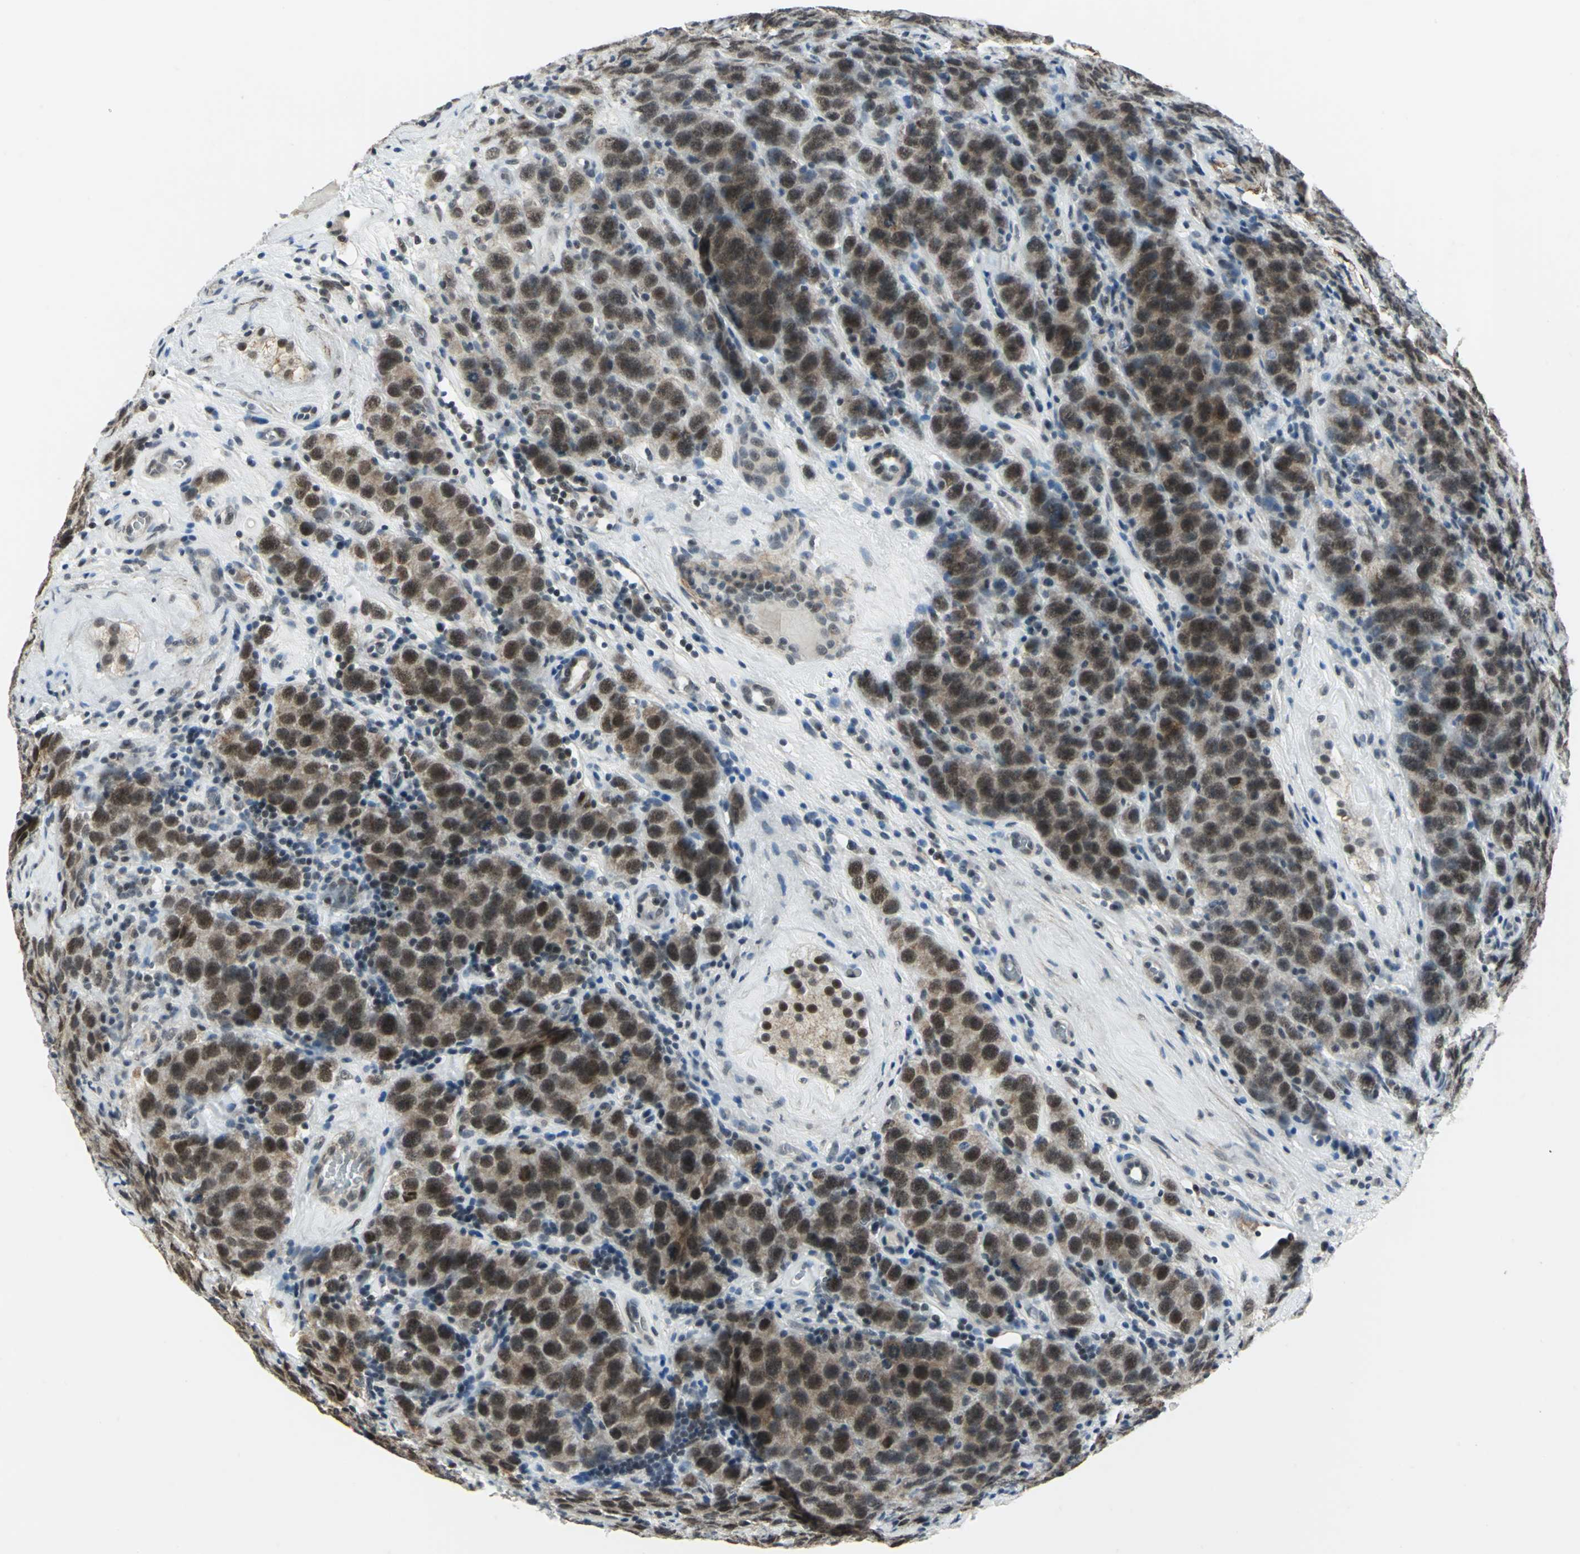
{"staining": {"intensity": "moderate", "quantity": ">75%", "location": "cytoplasmic/membranous,nuclear"}, "tissue": "testis cancer", "cell_type": "Tumor cells", "image_type": "cancer", "snomed": [{"axis": "morphology", "description": "Seminoma, NOS"}, {"axis": "topography", "description": "Testis"}], "caption": "Seminoma (testis) was stained to show a protein in brown. There is medium levels of moderate cytoplasmic/membranous and nuclear staining in approximately >75% of tumor cells. The staining is performed using DAB (3,3'-diaminobenzidine) brown chromogen to label protein expression. The nuclei are counter-stained blue using hematoxylin.", "gene": "MTA1", "patient": {"sex": "male", "age": 52}}